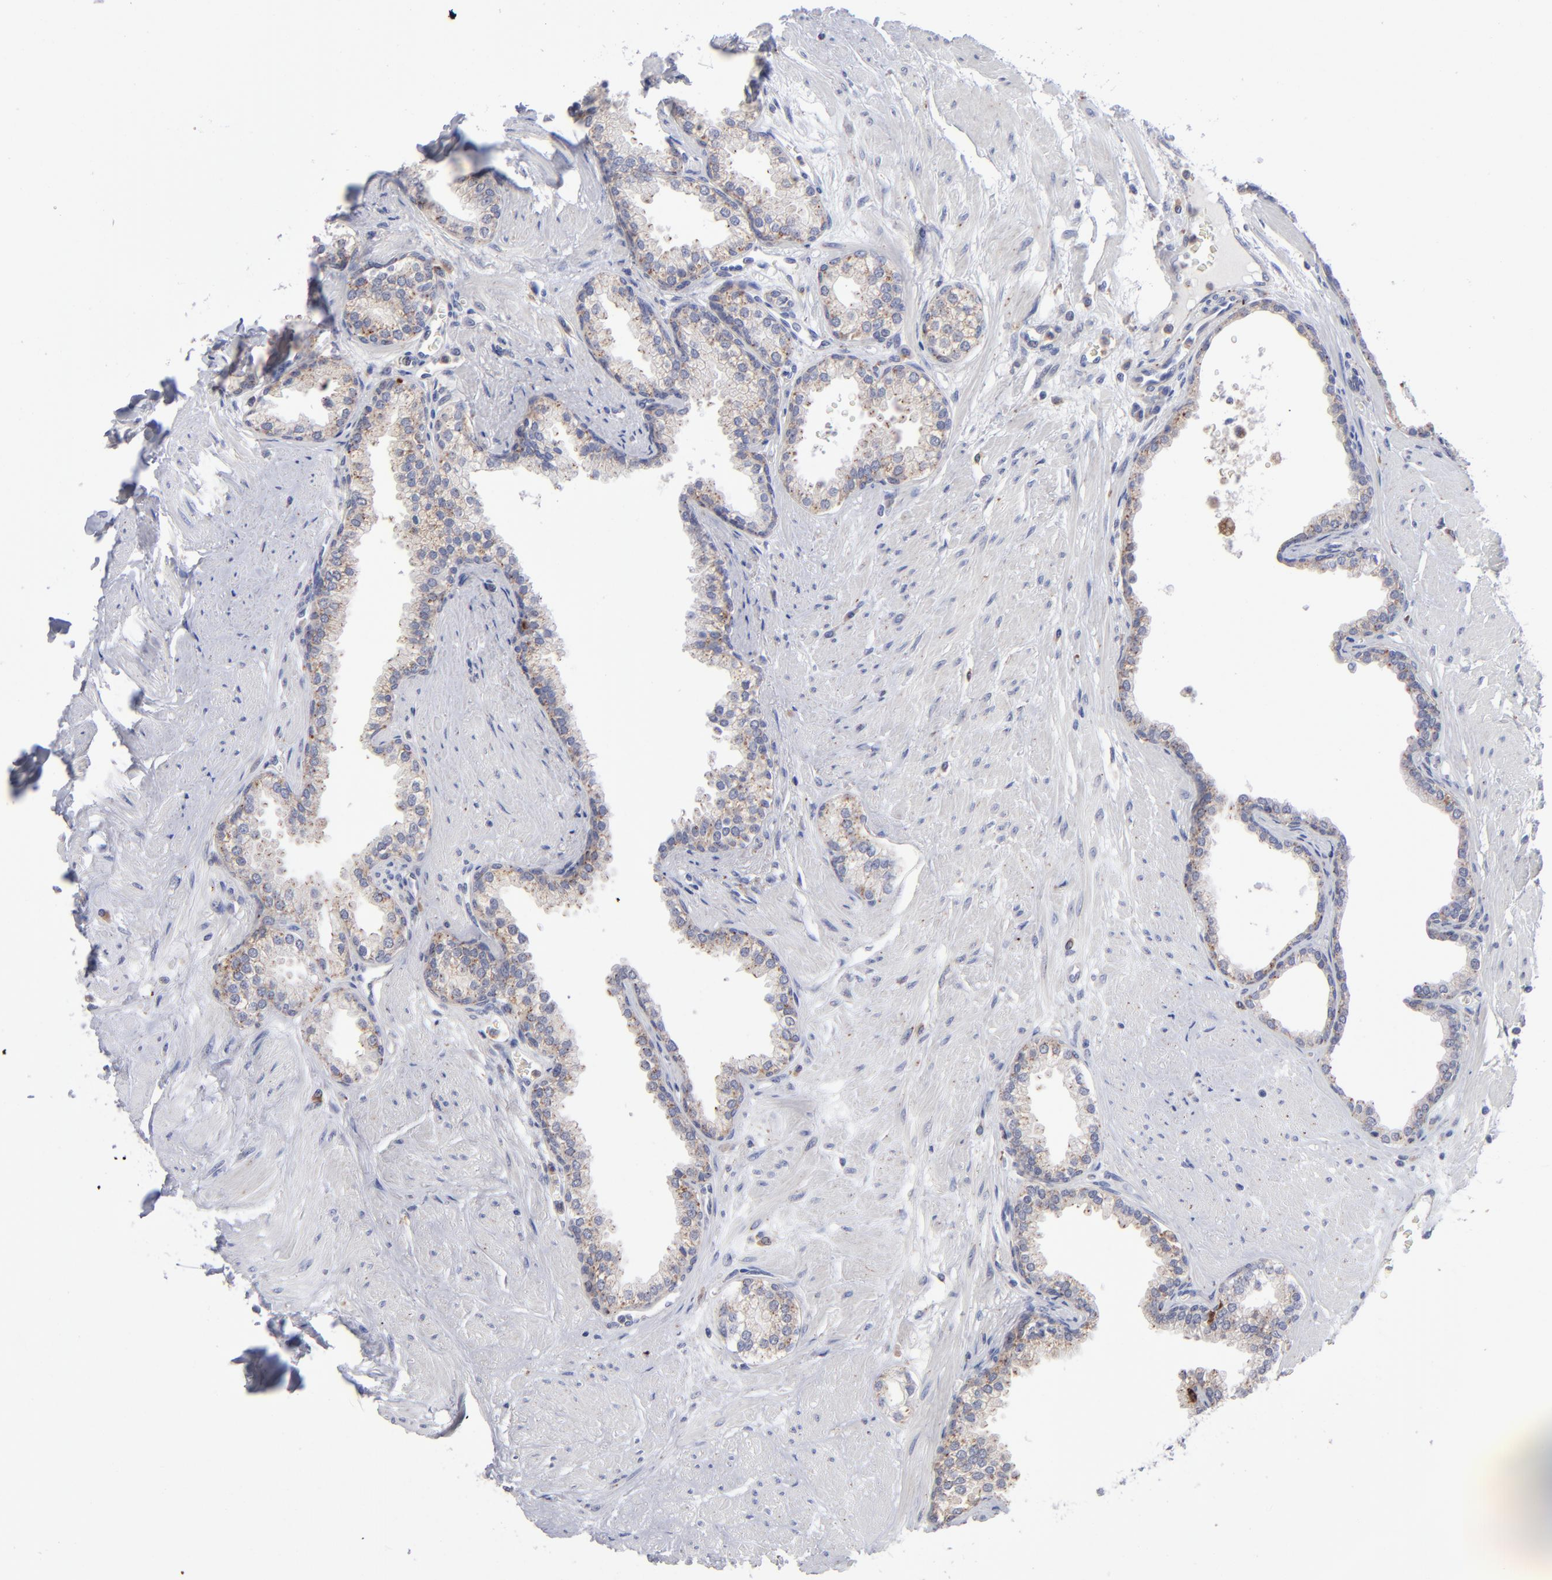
{"staining": {"intensity": "moderate", "quantity": ">75%", "location": "cytoplasmic/membranous"}, "tissue": "prostate", "cell_type": "Glandular cells", "image_type": "normal", "snomed": [{"axis": "morphology", "description": "Normal tissue, NOS"}, {"axis": "topography", "description": "Prostate"}], "caption": "Immunohistochemistry of benign human prostate shows medium levels of moderate cytoplasmic/membranous staining in approximately >75% of glandular cells.", "gene": "RRAGA", "patient": {"sex": "male", "age": 64}}